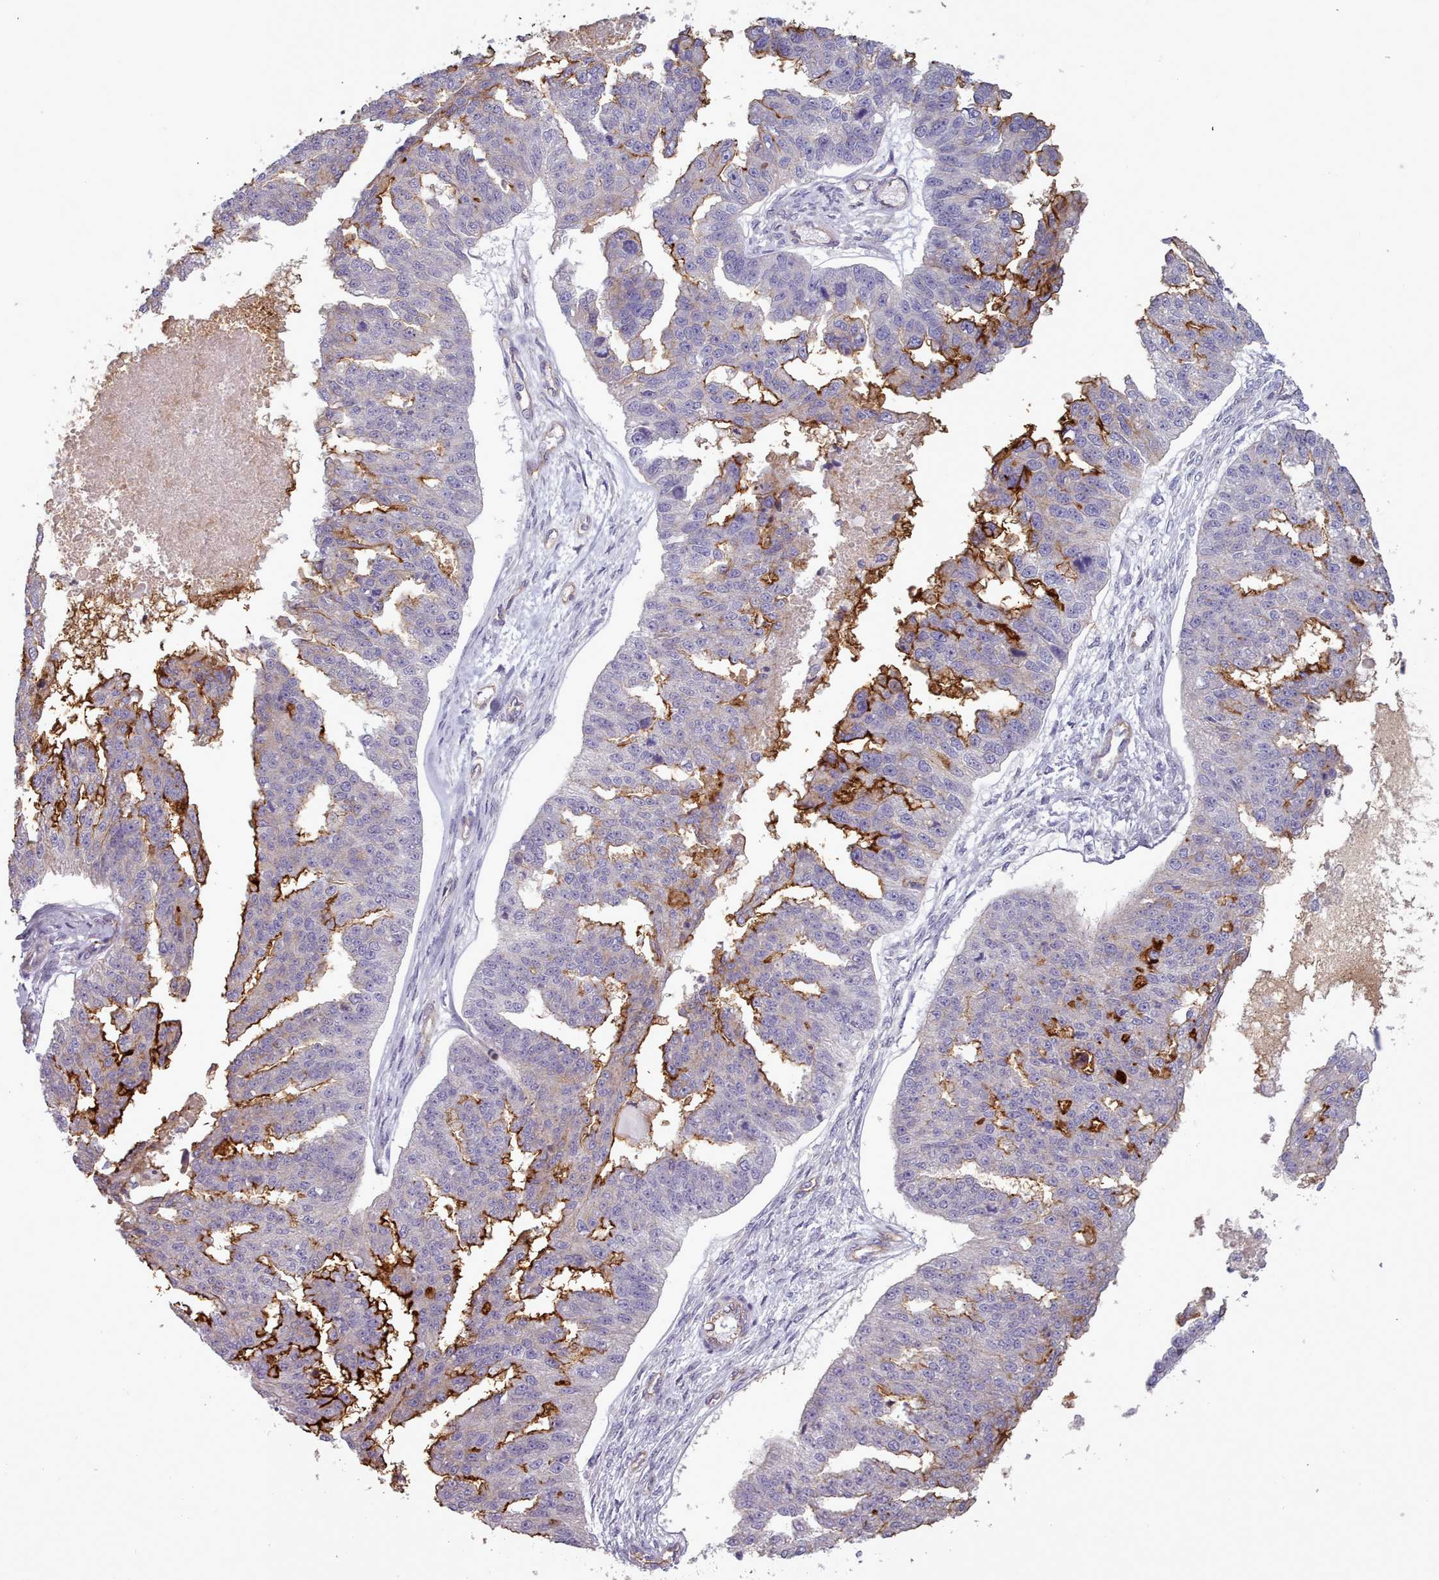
{"staining": {"intensity": "strong", "quantity": "<25%", "location": "cytoplasmic/membranous"}, "tissue": "ovarian cancer", "cell_type": "Tumor cells", "image_type": "cancer", "snomed": [{"axis": "morphology", "description": "Cystadenocarcinoma, serous, NOS"}, {"axis": "topography", "description": "Ovary"}], "caption": "Ovarian cancer (serous cystadenocarcinoma) stained for a protein reveals strong cytoplasmic/membranous positivity in tumor cells.", "gene": "PLD4", "patient": {"sex": "female", "age": 58}}